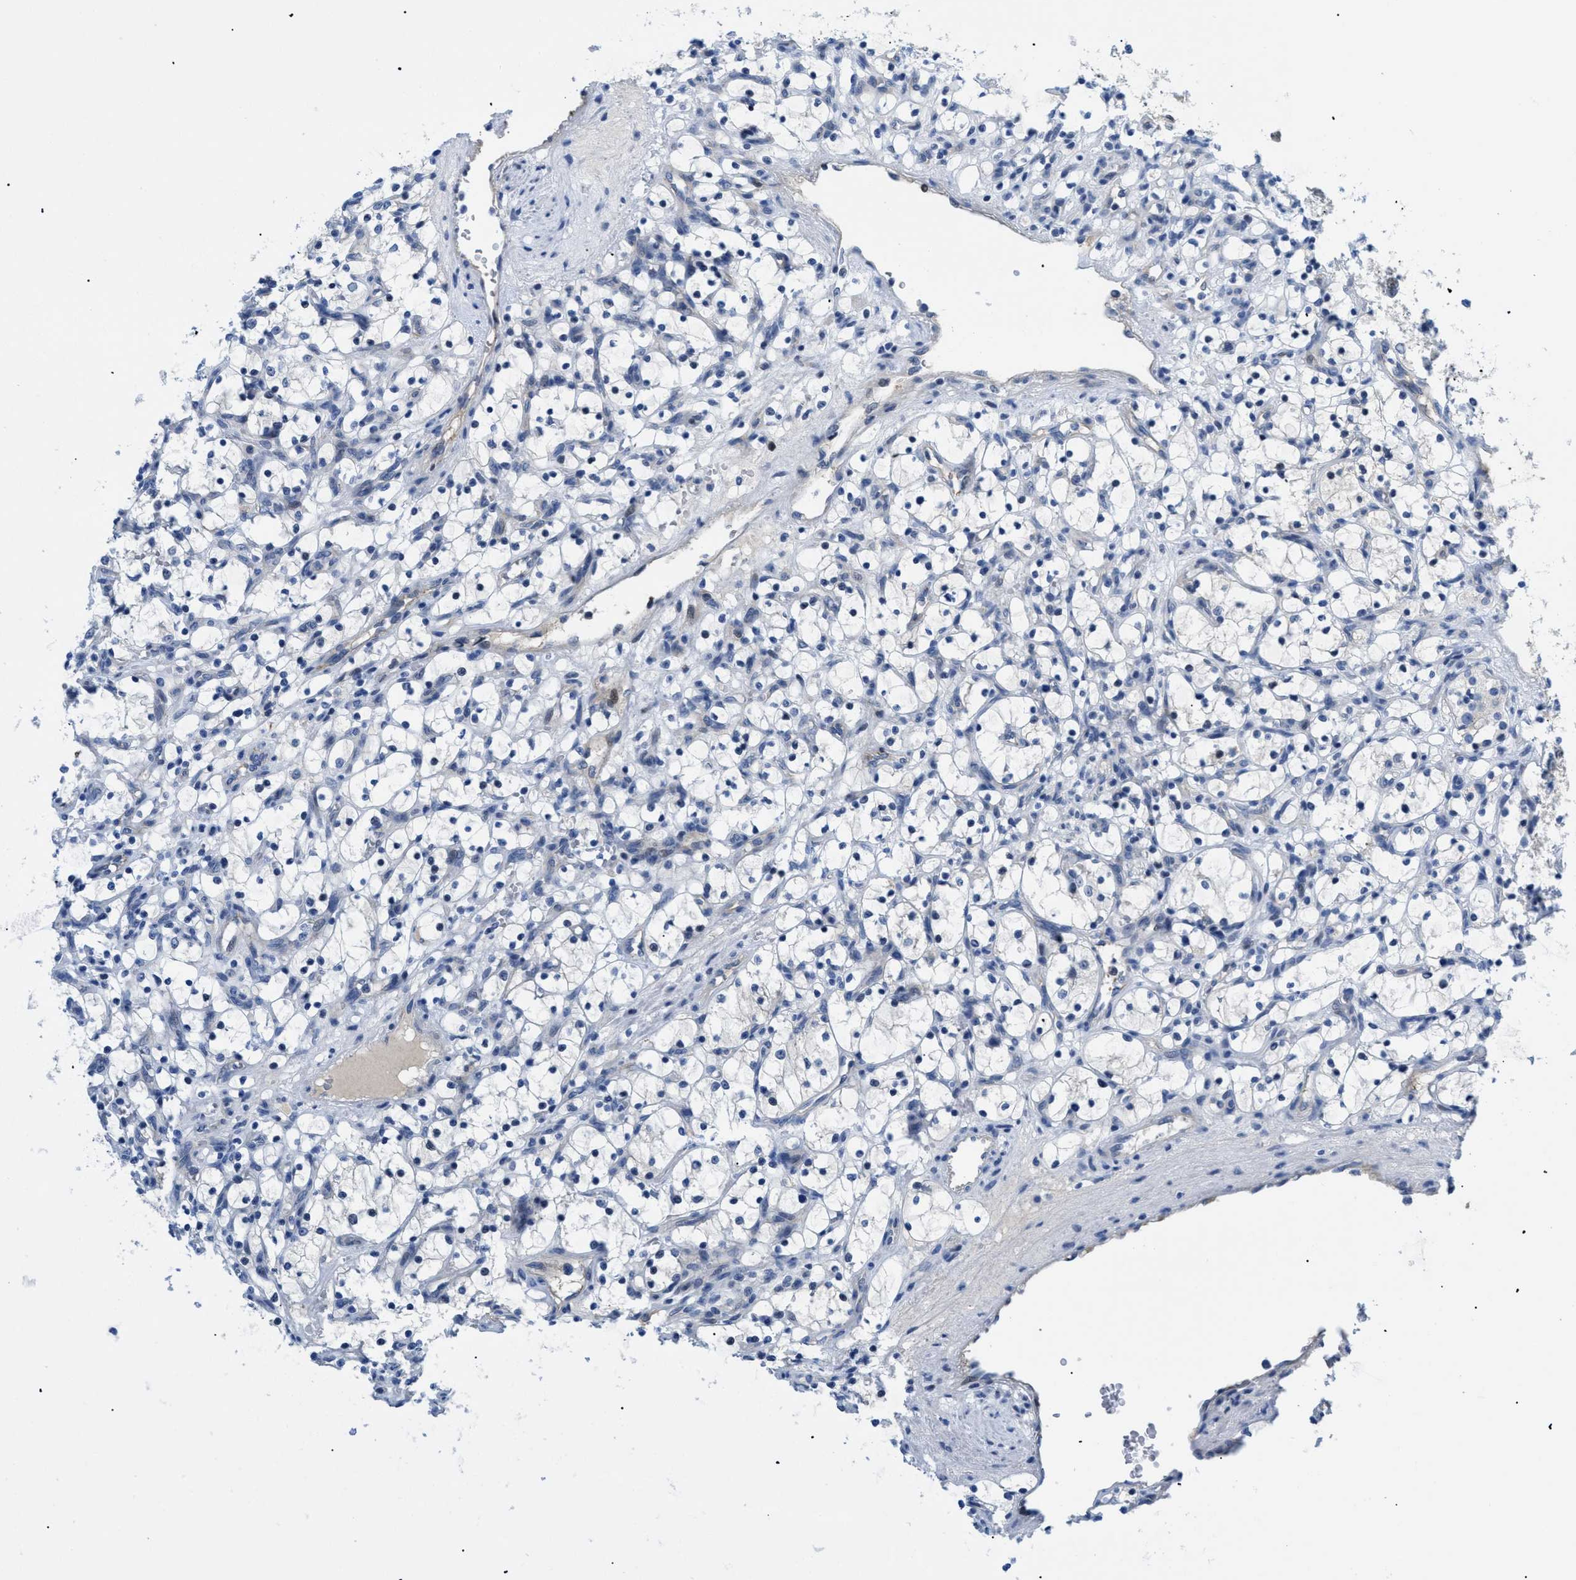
{"staining": {"intensity": "negative", "quantity": "none", "location": "none"}, "tissue": "renal cancer", "cell_type": "Tumor cells", "image_type": "cancer", "snomed": [{"axis": "morphology", "description": "Adenocarcinoma, NOS"}, {"axis": "topography", "description": "Kidney"}], "caption": "Tumor cells are negative for protein expression in human renal cancer.", "gene": "SLC29A2", "patient": {"sex": "female", "age": 69}}